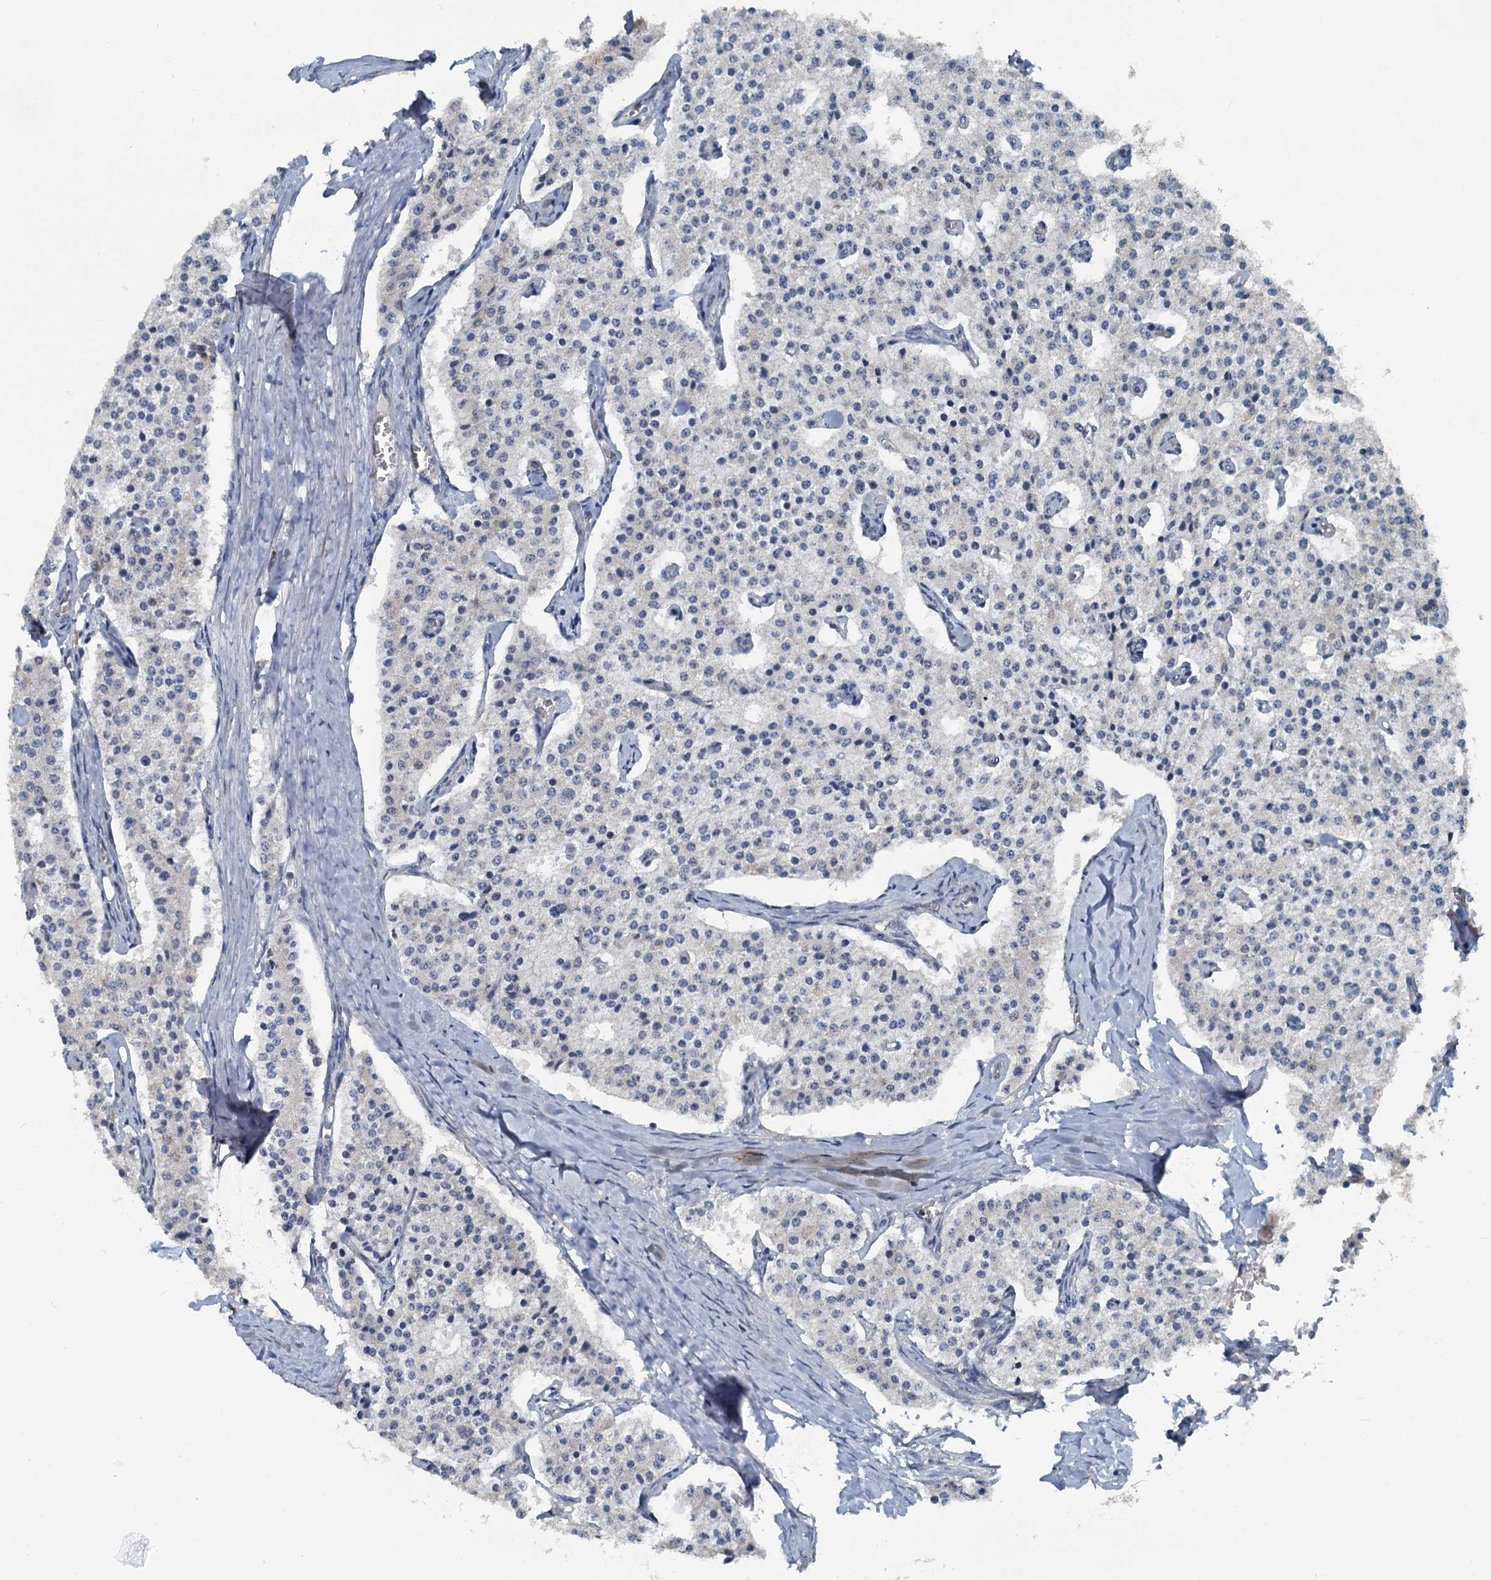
{"staining": {"intensity": "negative", "quantity": "none", "location": "none"}, "tissue": "carcinoid", "cell_type": "Tumor cells", "image_type": "cancer", "snomed": [{"axis": "morphology", "description": "Carcinoid, malignant, NOS"}, {"axis": "topography", "description": "Colon"}], "caption": "High magnification brightfield microscopy of carcinoid stained with DAB (3,3'-diaminobenzidine) (brown) and counterstained with hematoxylin (blue): tumor cells show no significant expression. (Brightfield microscopy of DAB immunohistochemistry (IHC) at high magnification).", "gene": "GCLM", "patient": {"sex": "female", "age": 52}}